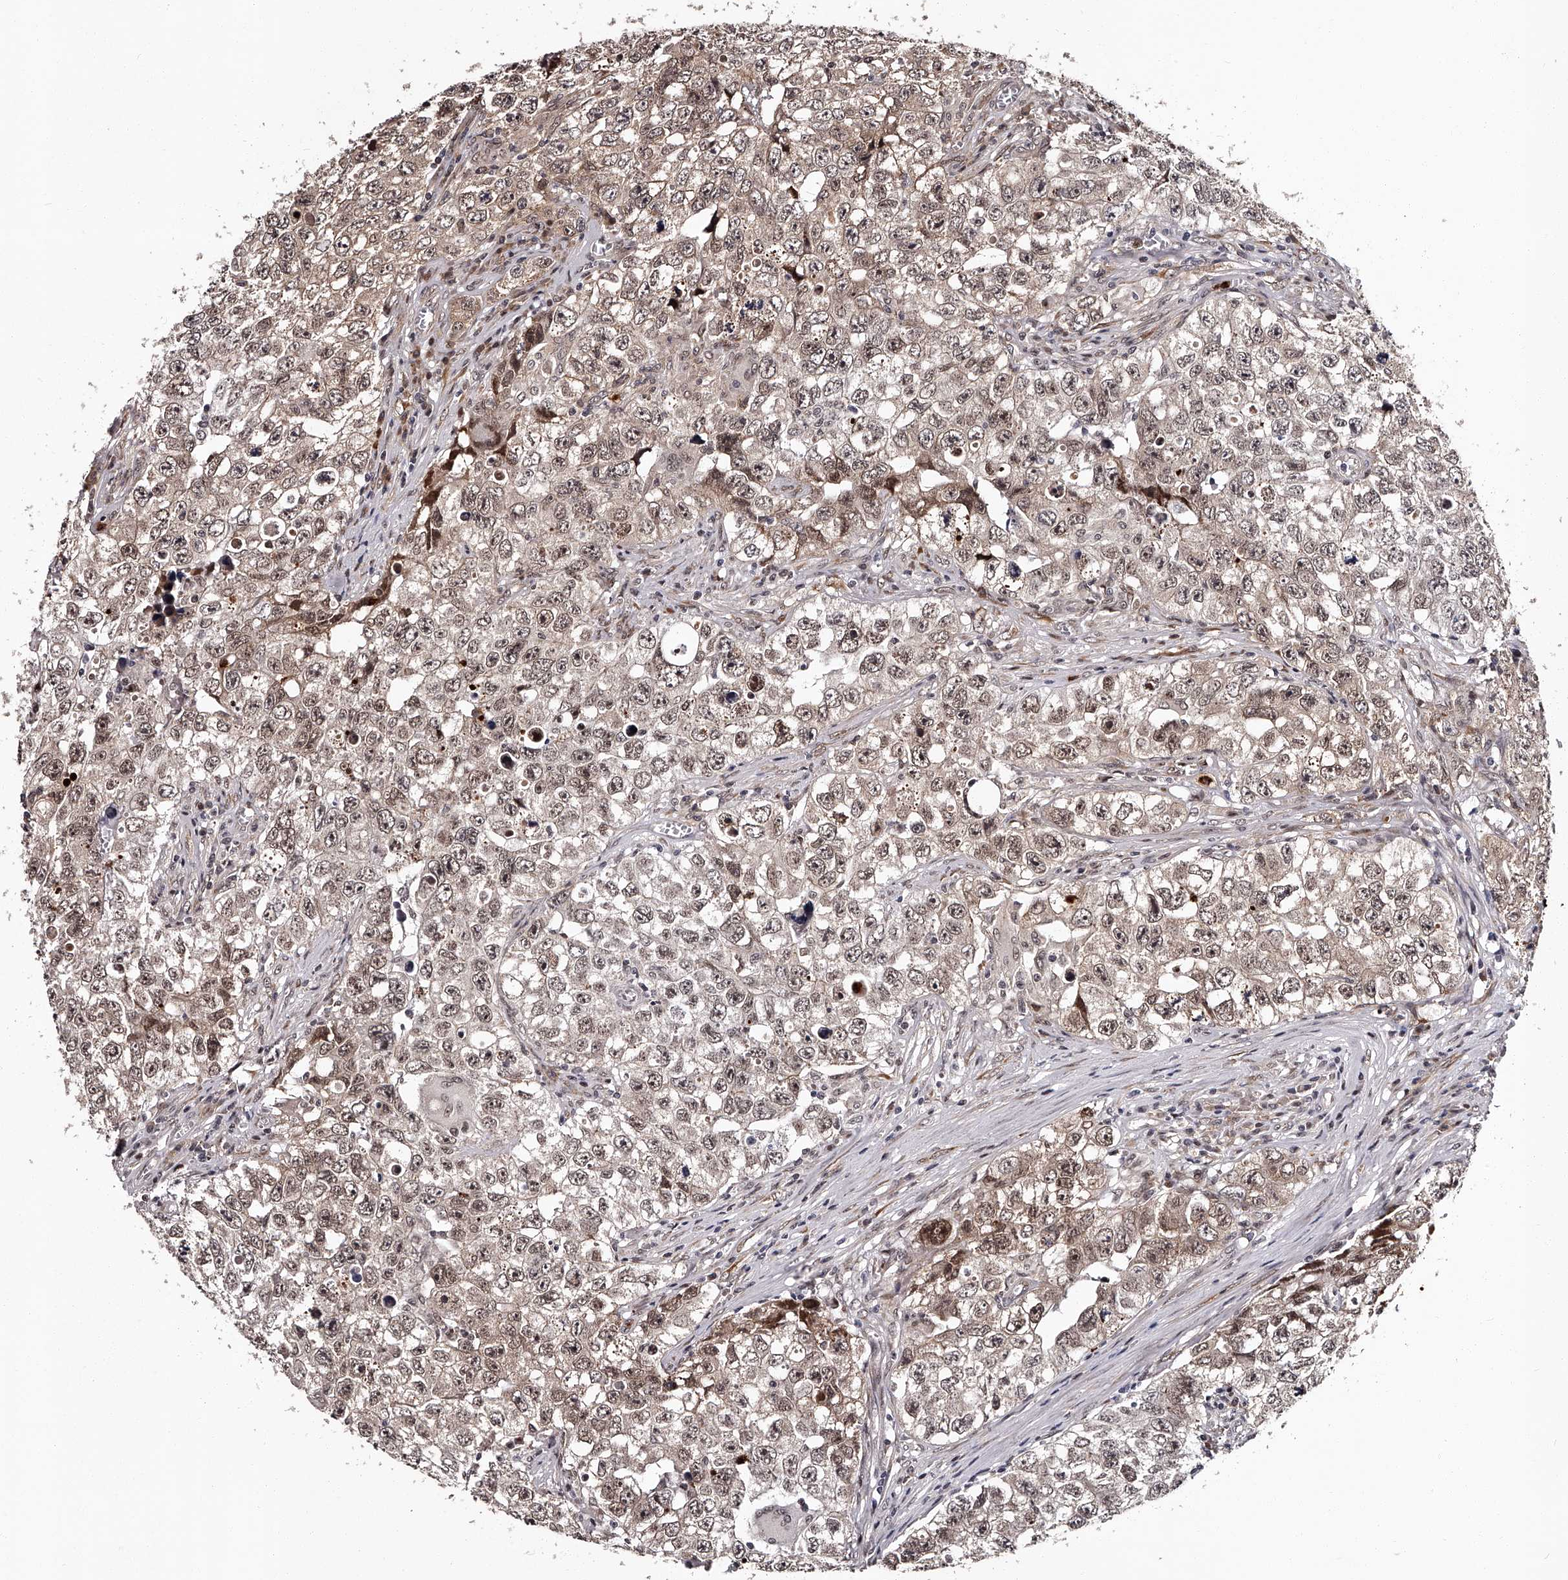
{"staining": {"intensity": "weak", "quantity": ">75%", "location": "cytoplasmic/membranous,nuclear"}, "tissue": "testis cancer", "cell_type": "Tumor cells", "image_type": "cancer", "snomed": [{"axis": "morphology", "description": "Seminoma, NOS"}, {"axis": "morphology", "description": "Carcinoma, Embryonal, NOS"}, {"axis": "topography", "description": "Testis"}], "caption": "A high-resolution micrograph shows IHC staining of testis cancer, which reveals weak cytoplasmic/membranous and nuclear staining in approximately >75% of tumor cells. Nuclei are stained in blue.", "gene": "RSC1A1", "patient": {"sex": "male", "age": 43}}